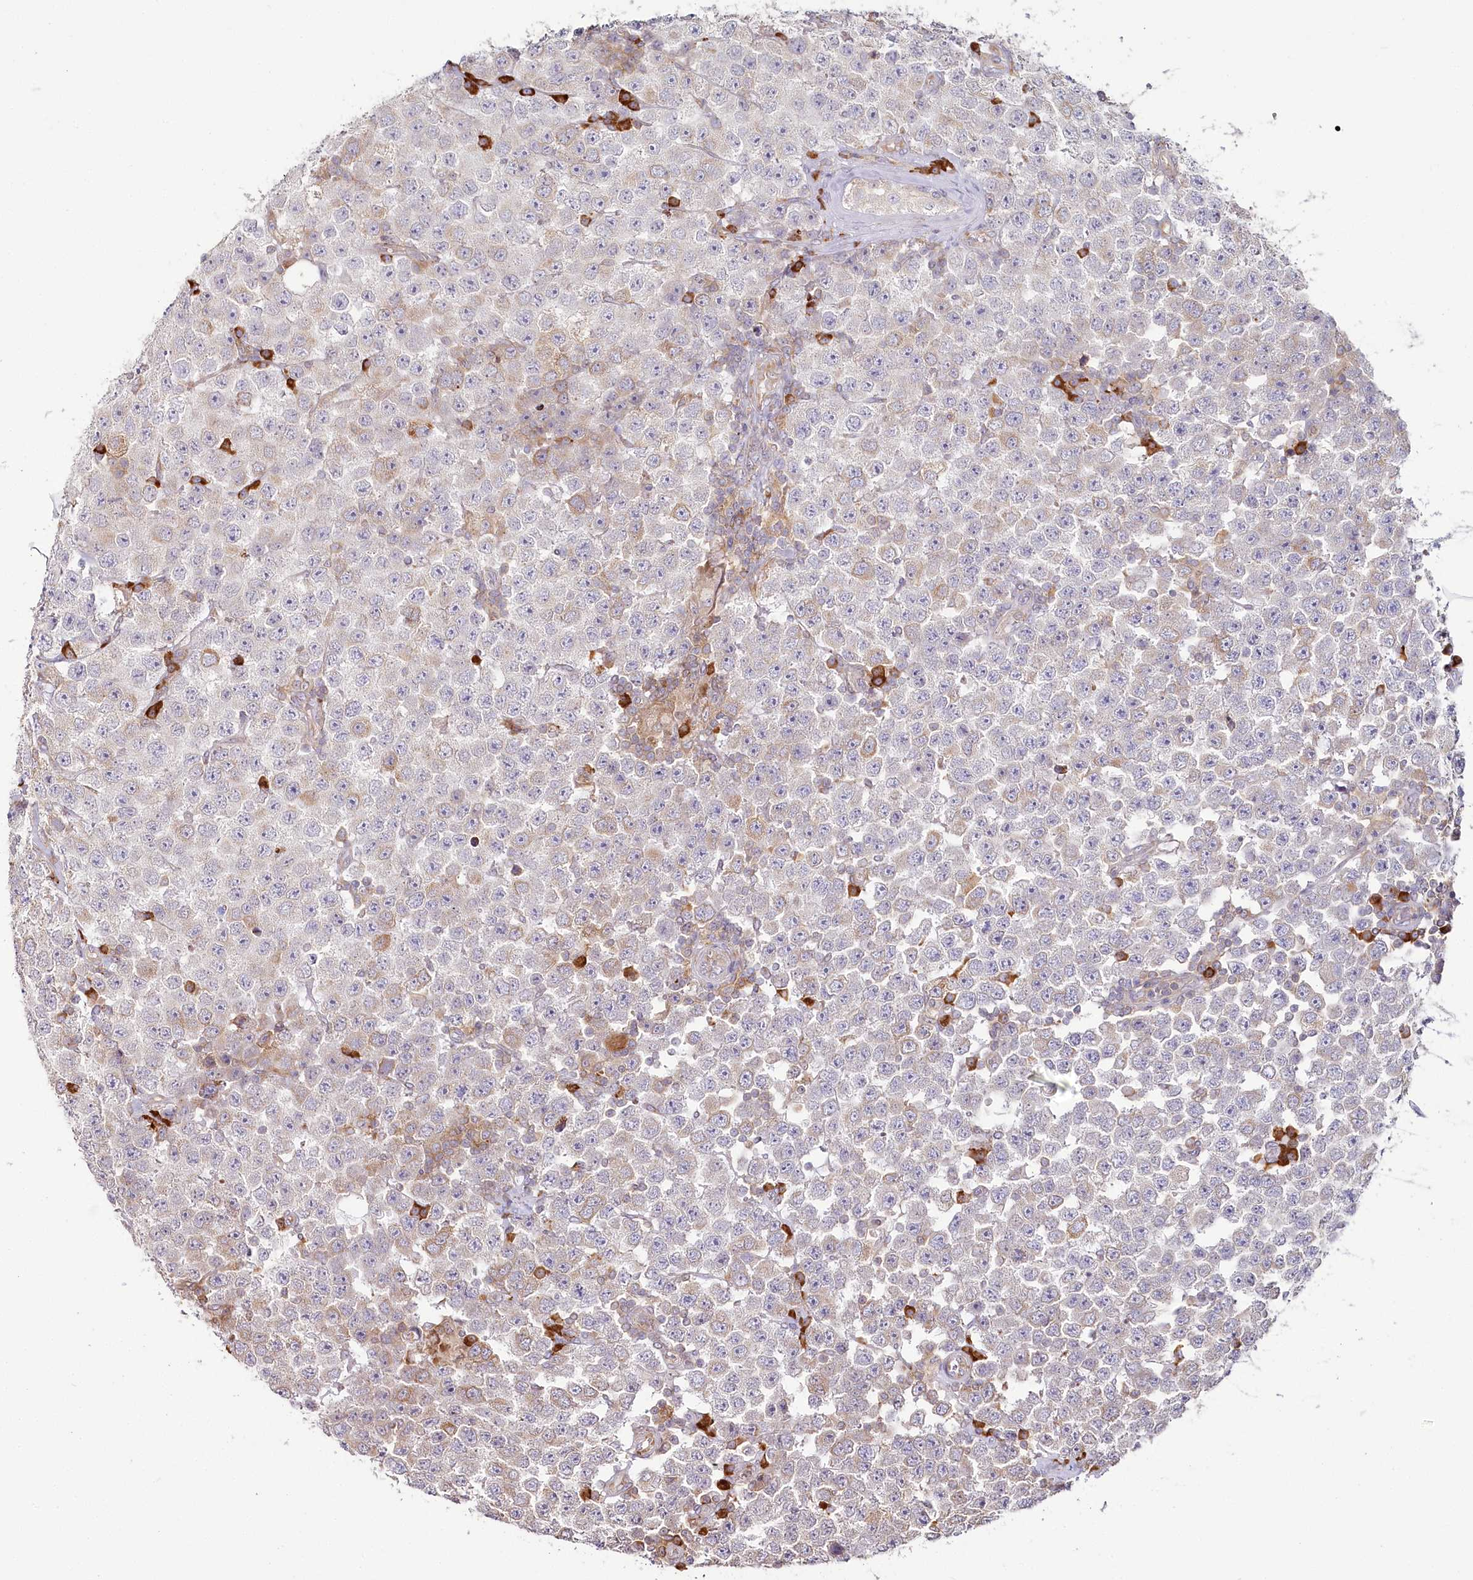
{"staining": {"intensity": "moderate", "quantity": "<25%", "location": "cytoplasmic/membranous"}, "tissue": "testis cancer", "cell_type": "Tumor cells", "image_type": "cancer", "snomed": [{"axis": "morphology", "description": "Seminoma, NOS"}, {"axis": "topography", "description": "Testis"}], "caption": "The immunohistochemical stain labels moderate cytoplasmic/membranous staining in tumor cells of seminoma (testis) tissue. The protein is stained brown, and the nuclei are stained in blue (DAB (3,3'-diaminobenzidine) IHC with brightfield microscopy, high magnification).", "gene": "POGLUT1", "patient": {"sex": "male", "age": 28}}